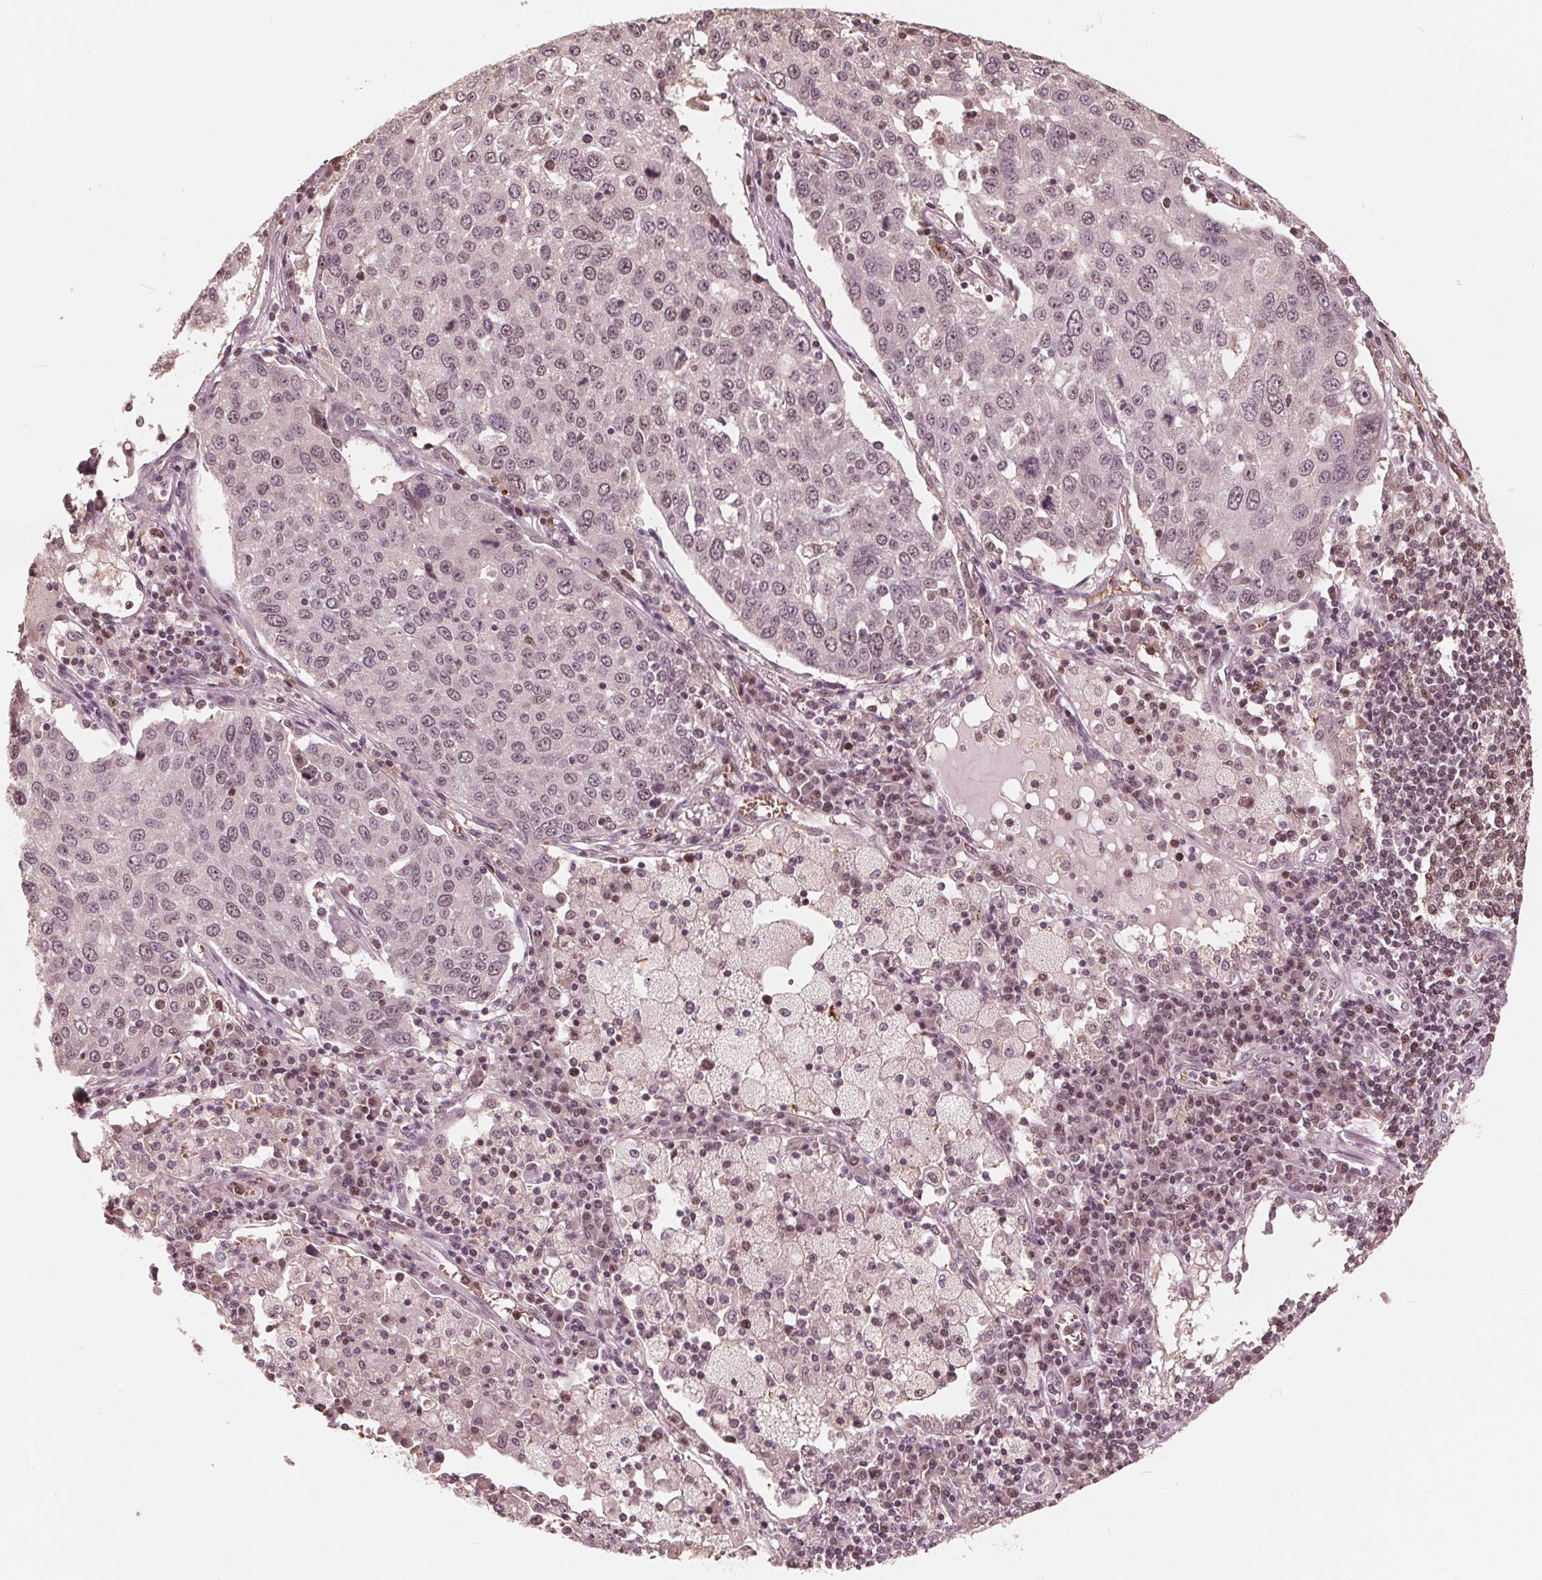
{"staining": {"intensity": "weak", "quantity": "25%-75%", "location": "nuclear"}, "tissue": "lung cancer", "cell_type": "Tumor cells", "image_type": "cancer", "snomed": [{"axis": "morphology", "description": "Squamous cell carcinoma, NOS"}, {"axis": "topography", "description": "Lung"}], "caption": "Protein staining by immunohistochemistry (IHC) exhibits weak nuclear positivity in about 25%-75% of tumor cells in lung cancer (squamous cell carcinoma).", "gene": "HIRIP3", "patient": {"sex": "male", "age": 65}}